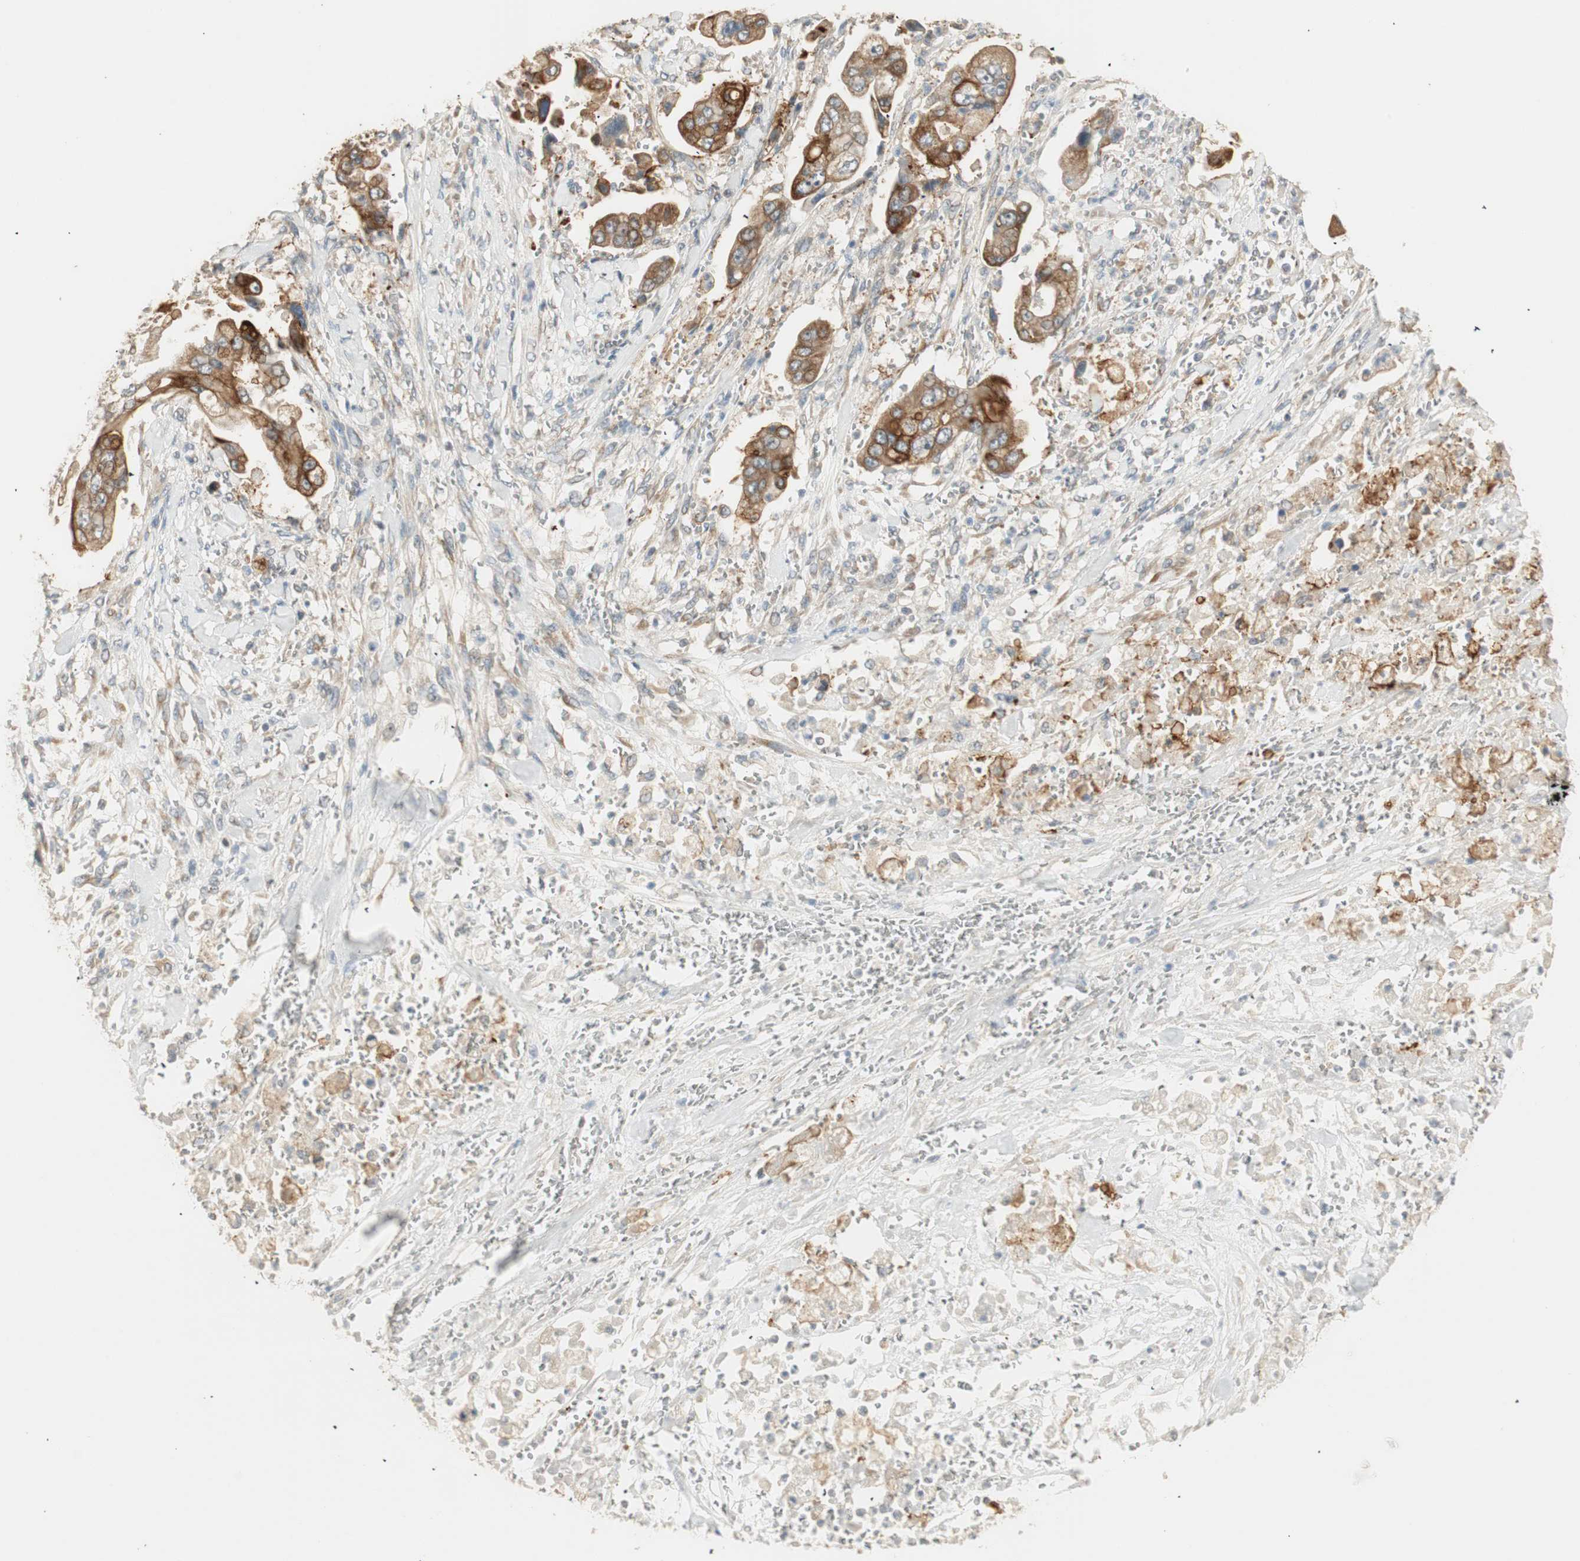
{"staining": {"intensity": "strong", "quantity": ">75%", "location": "cytoplasmic/membranous"}, "tissue": "stomach cancer", "cell_type": "Tumor cells", "image_type": "cancer", "snomed": [{"axis": "morphology", "description": "Adenocarcinoma, NOS"}, {"axis": "topography", "description": "Stomach"}], "caption": "Stomach adenocarcinoma stained with immunohistochemistry (IHC) exhibits strong cytoplasmic/membranous staining in approximately >75% of tumor cells.", "gene": "TASOR", "patient": {"sex": "male", "age": 62}}